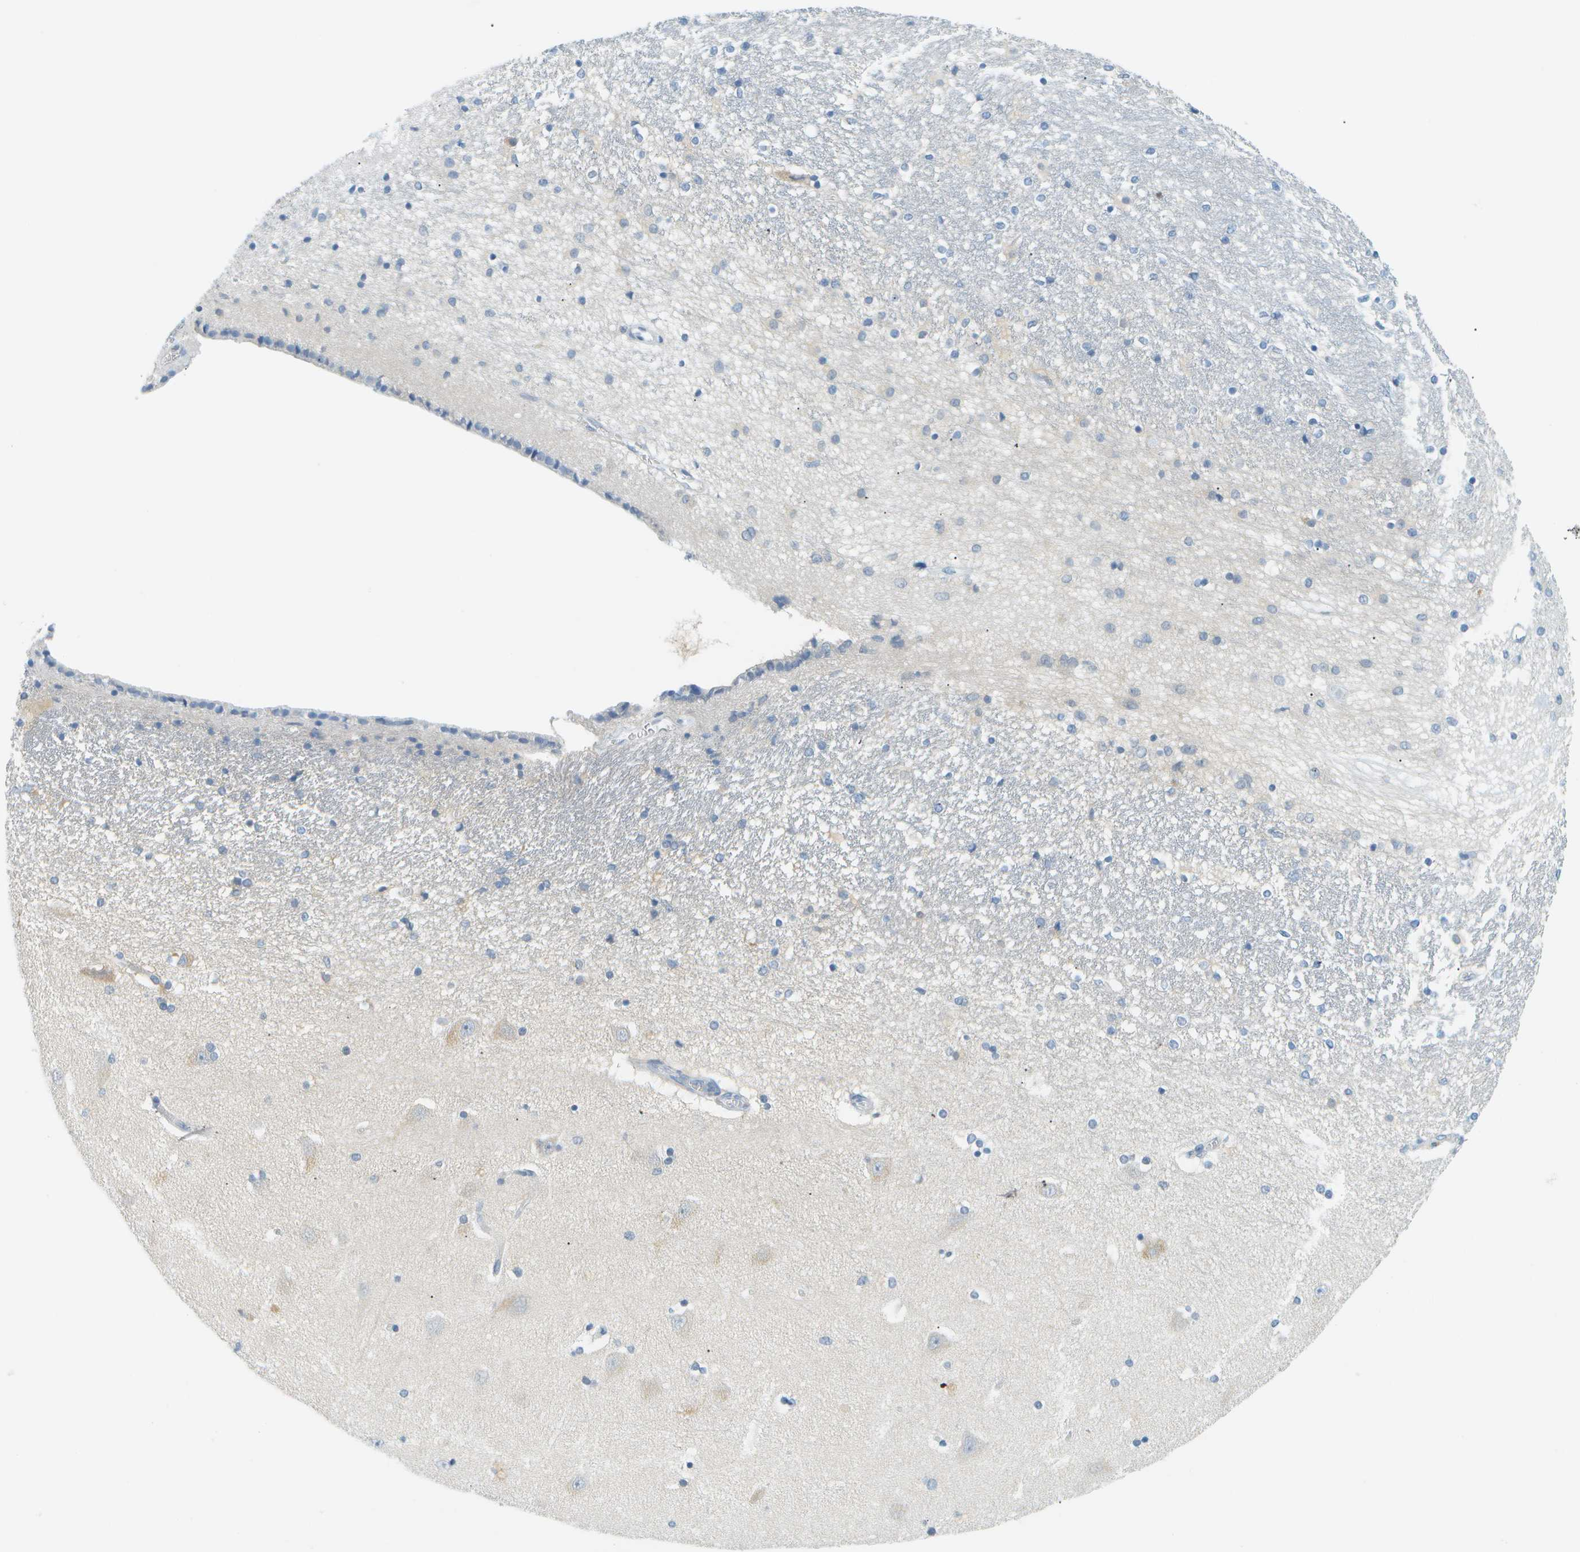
{"staining": {"intensity": "negative", "quantity": "none", "location": "none"}, "tissue": "hippocampus", "cell_type": "Glial cells", "image_type": "normal", "snomed": [{"axis": "morphology", "description": "Normal tissue, NOS"}, {"axis": "topography", "description": "Hippocampus"}], "caption": "Hippocampus stained for a protein using immunohistochemistry demonstrates no expression glial cells.", "gene": "SMYD5", "patient": {"sex": "female", "age": 54}}